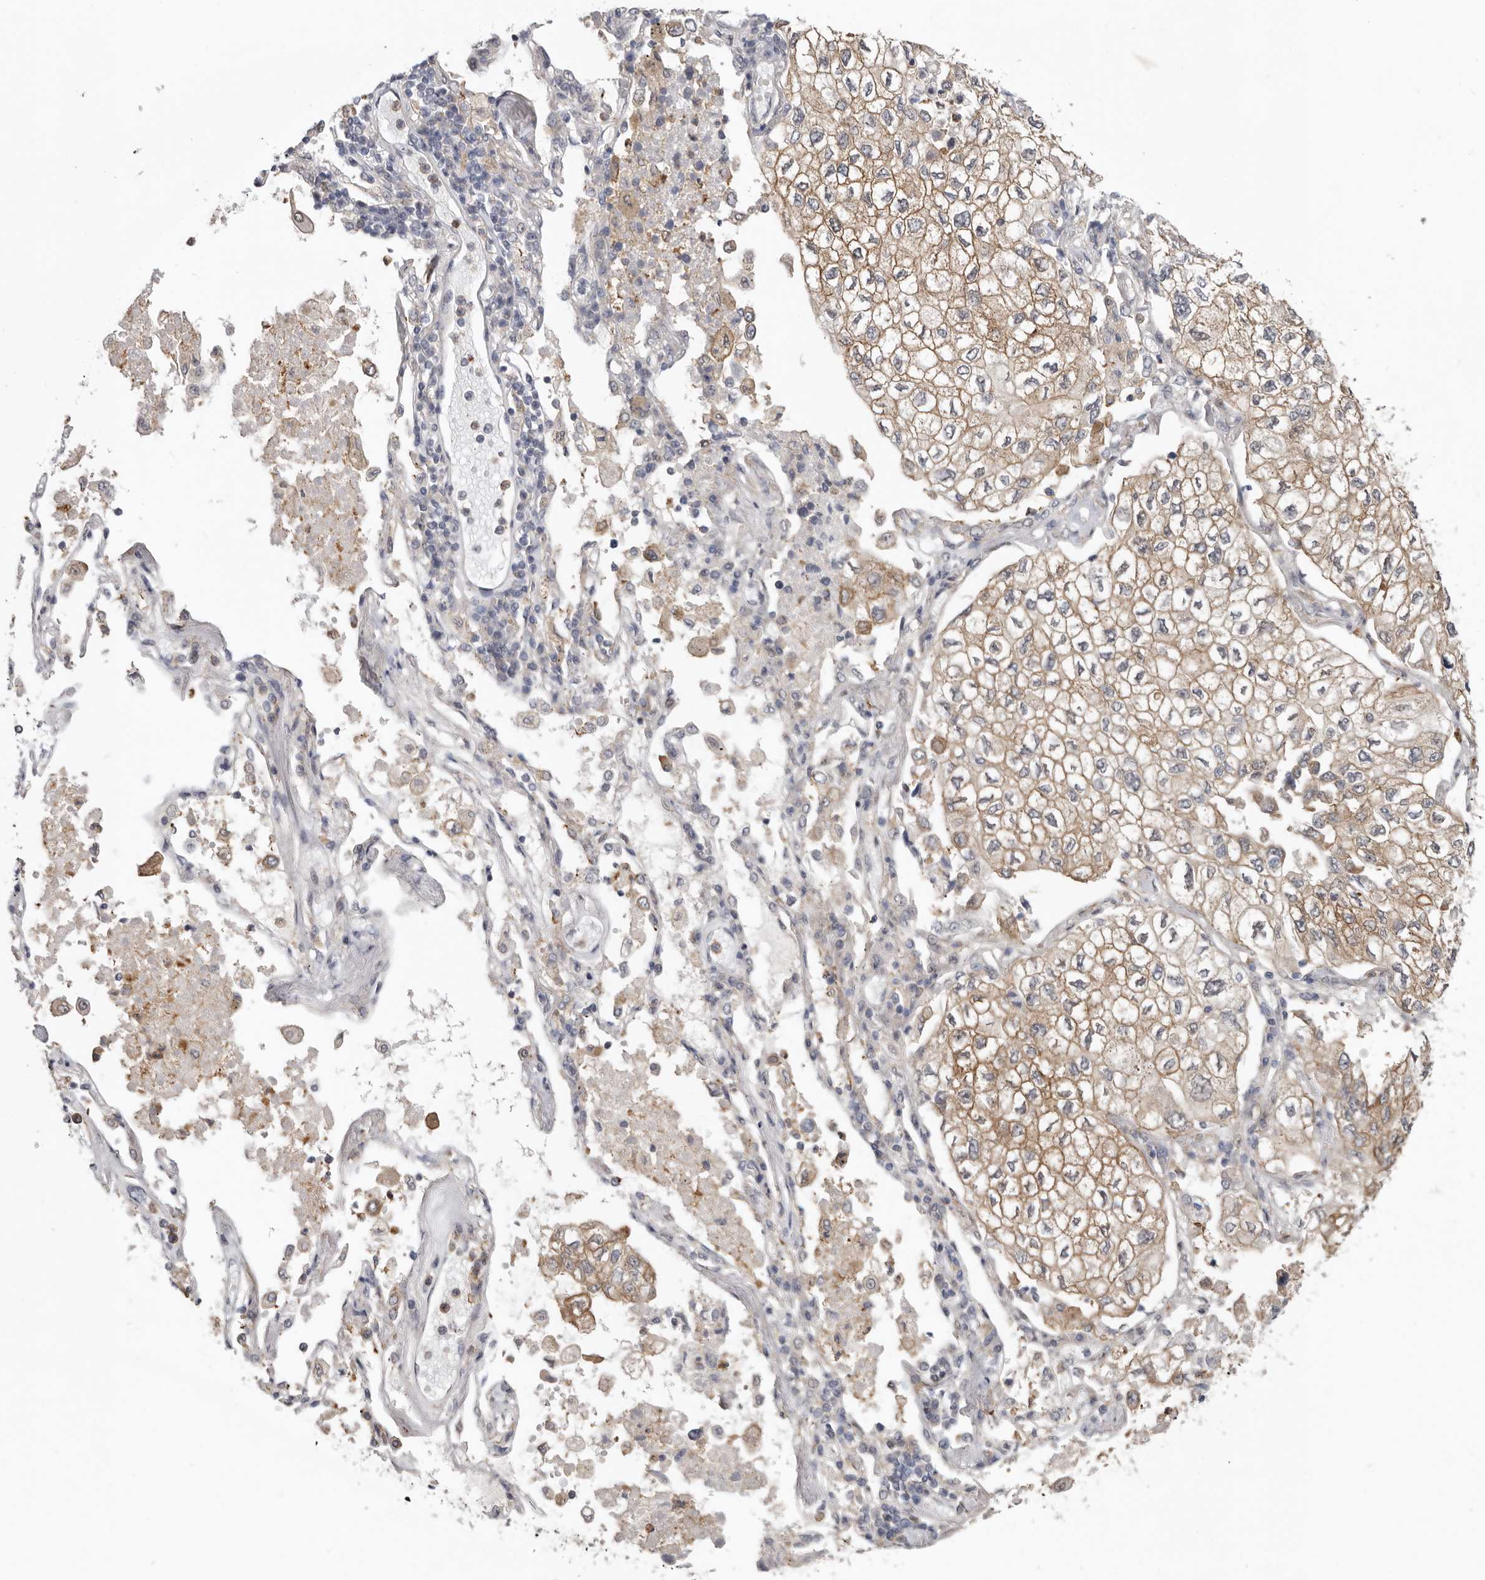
{"staining": {"intensity": "moderate", "quantity": "25%-75%", "location": "cytoplasmic/membranous"}, "tissue": "lung cancer", "cell_type": "Tumor cells", "image_type": "cancer", "snomed": [{"axis": "morphology", "description": "Adenocarcinoma, NOS"}, {"axis": "topography", "description": "Lung"}], "caption": "Immunohistochemistry (DAB) staining of human lung cancer (adenocarcinoma) displays moderate cytoplasmic/membranous protein expression in approximately 25%-75% of tumor cells. The staining is performed using DAB brown chromogen to label protein expression. The nuclei are counter-stained blue using hematoxylin.", "gene": "MSRB2", "patient": {"sex": "male", "age": 63}}